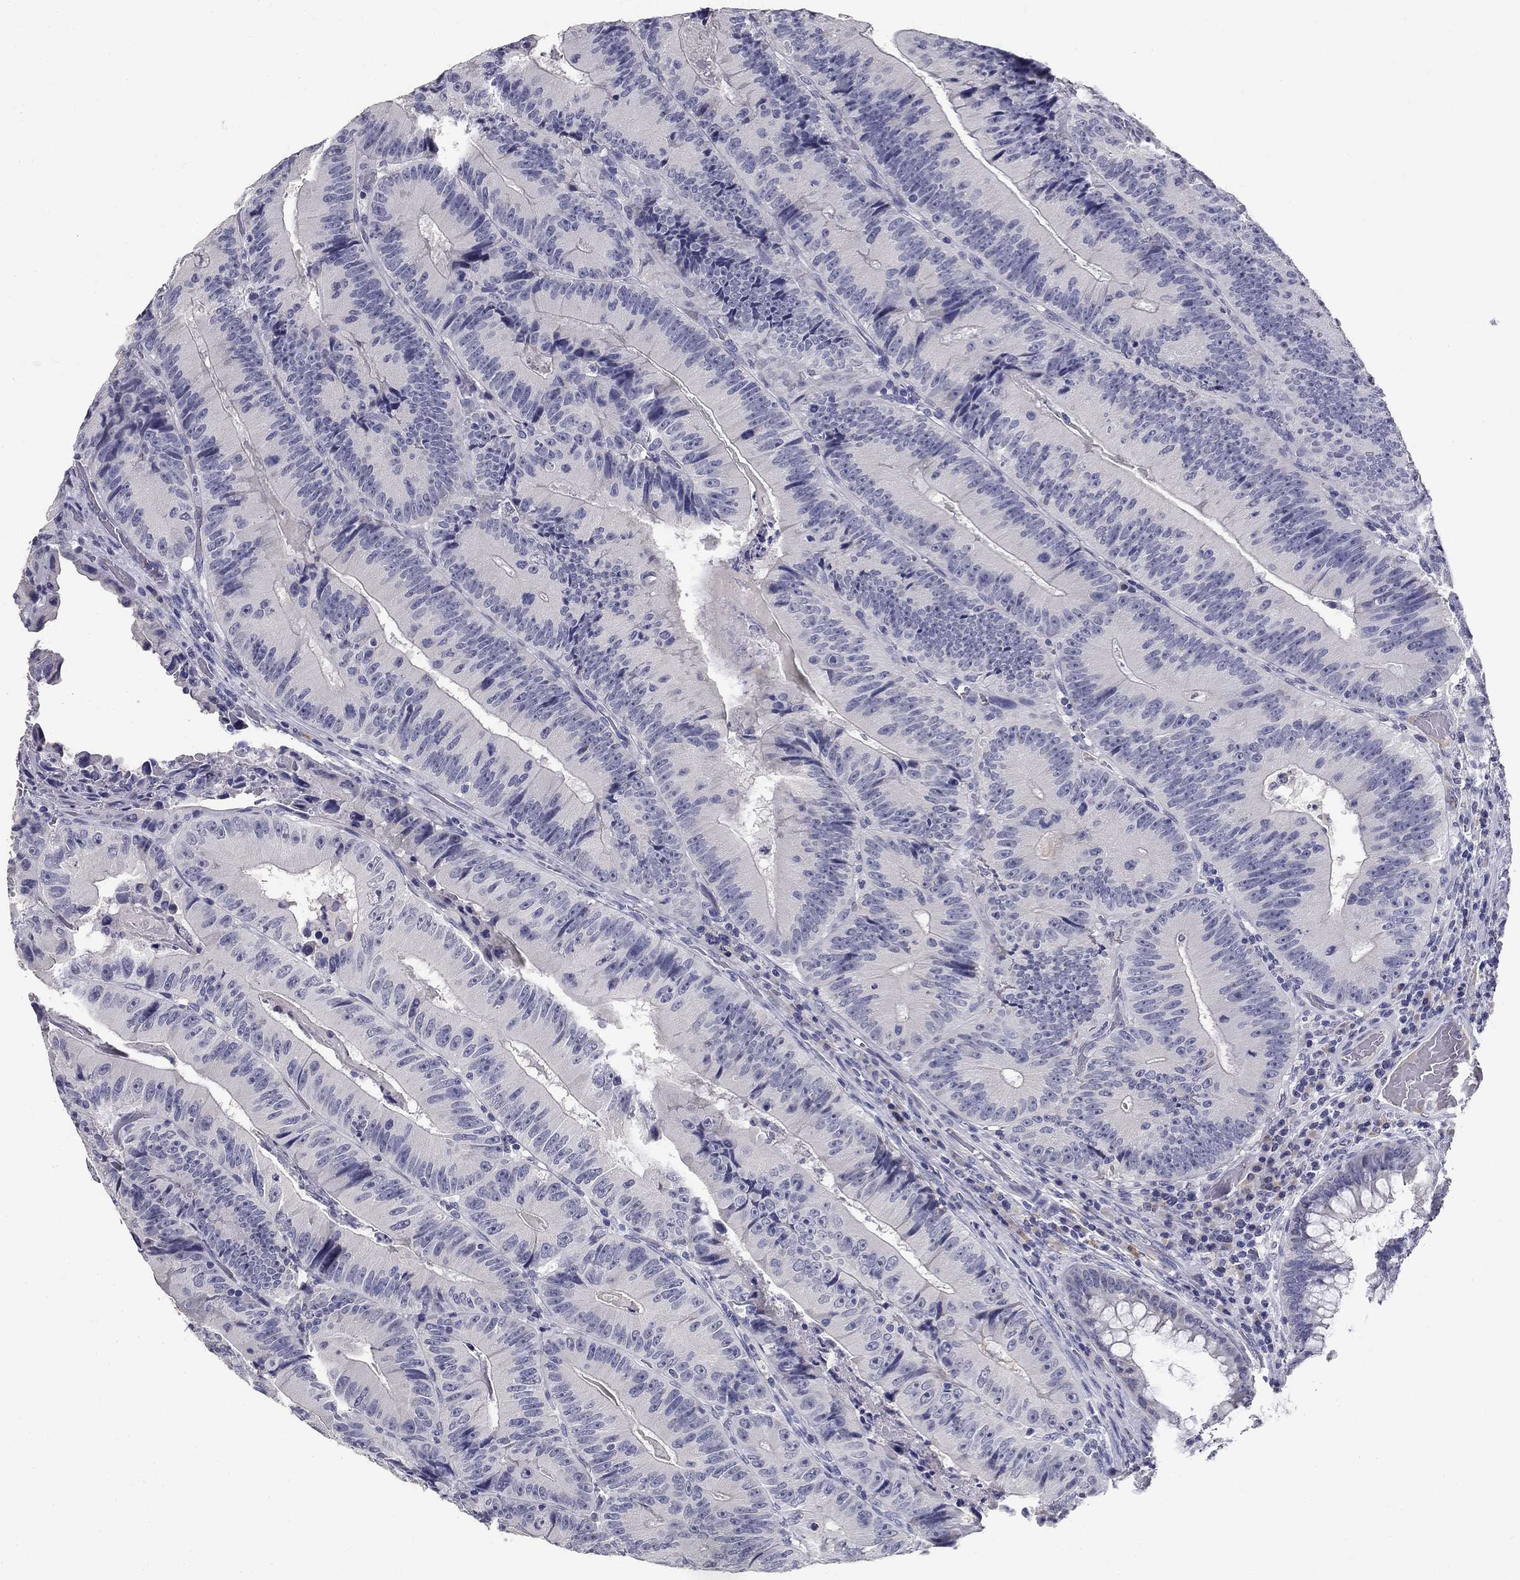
{"staining": {"intensity": "negative", "quantity": "none", "location": "none"}, "tissue": "colorectal cancer", "cell_type": "Tumor cells", "image_type": "cancer", "snomed": [{"axis": "morphology", "description": "Adenocarcinoma, NOS"}, {"axis": "topography", "description": "Colon"}], "caption": "Colorectal cancer stained for a protein using IHC demonstrates no staining tumor cells.", "gene": "POMC", "patient": {"sex": "female", "age": 86}}